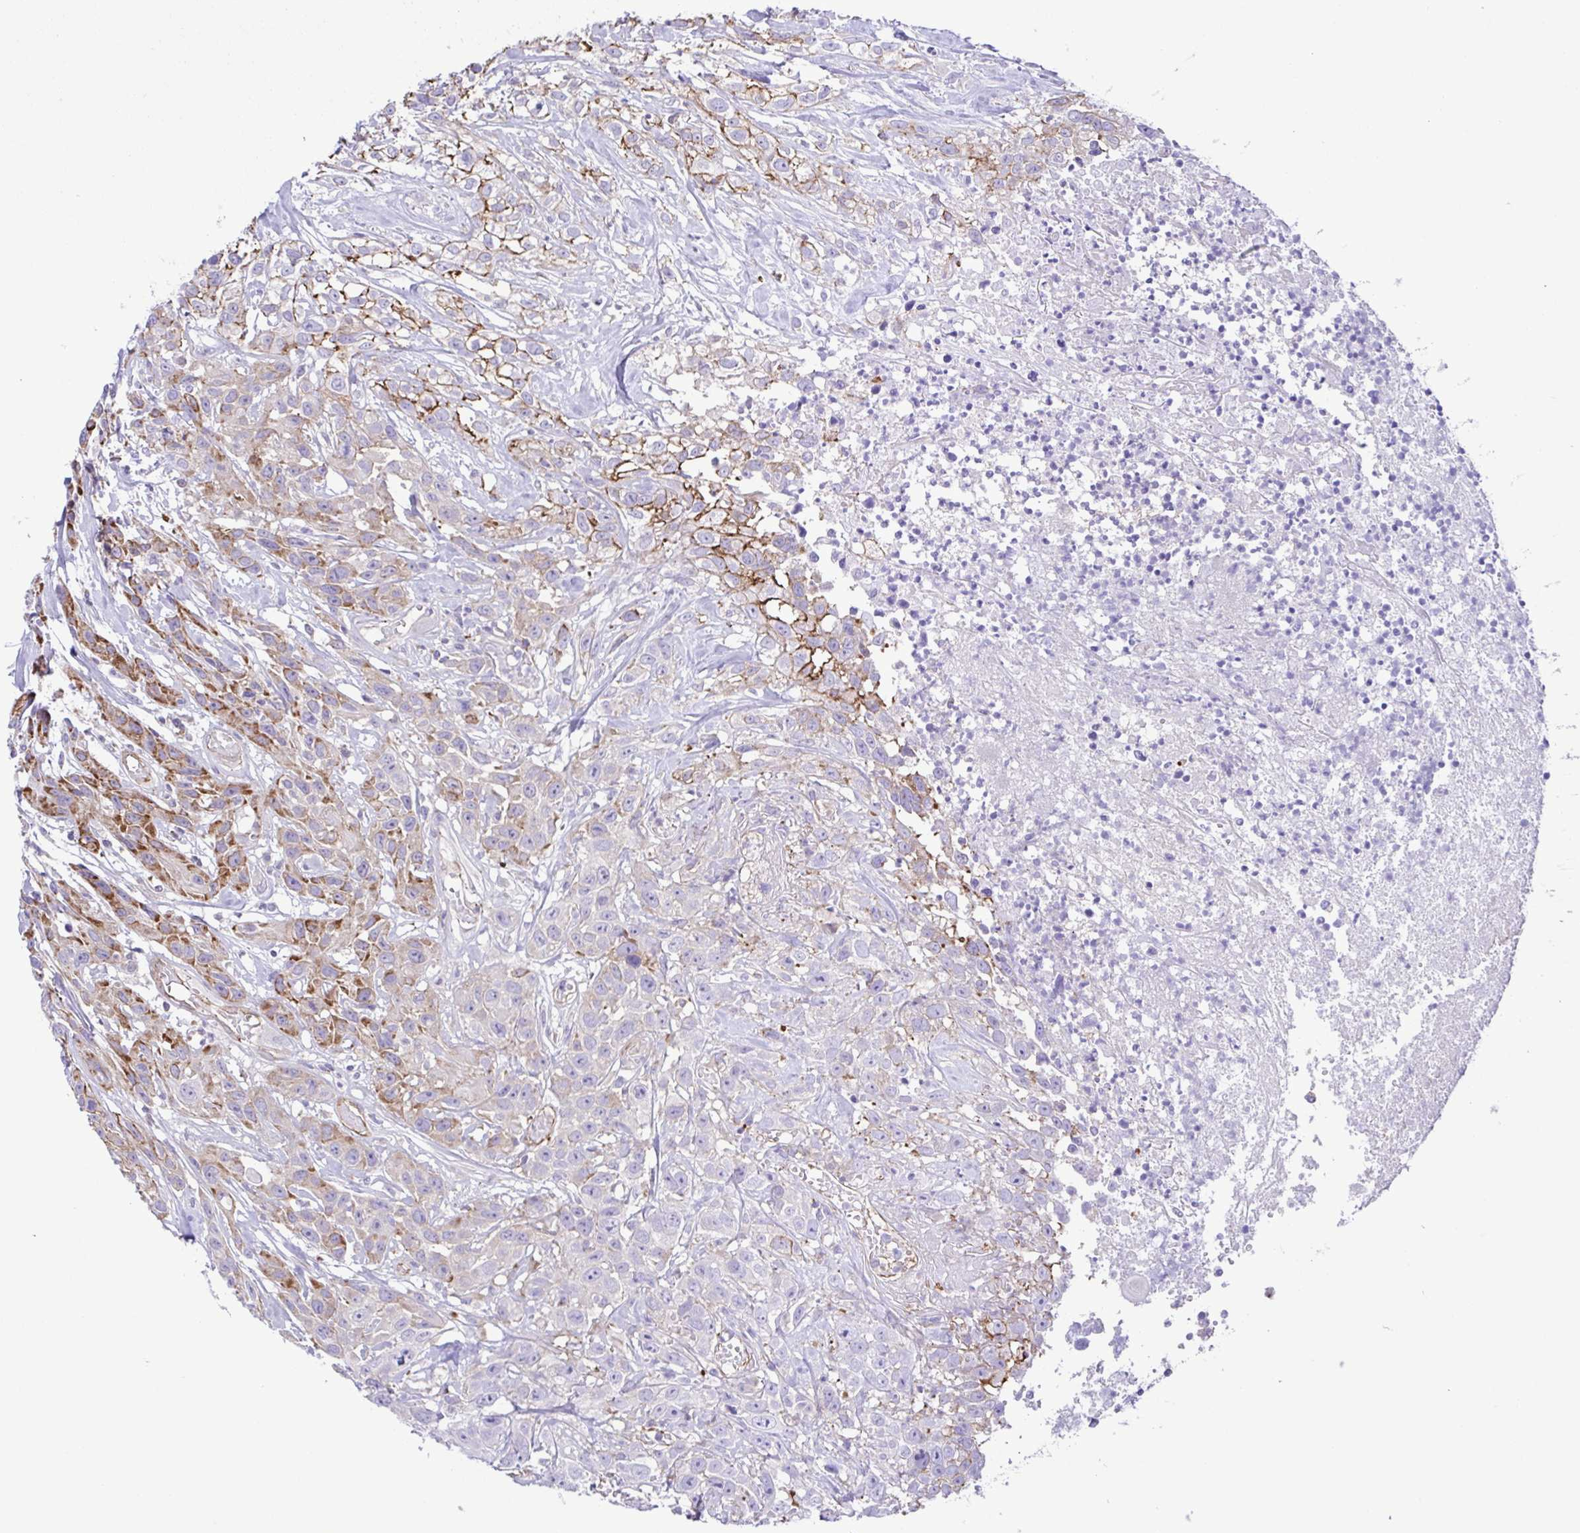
{"staining": {"intensity": "moderate", "quantity": "25%-75%", "location": "cytoplasmic/membranous"}, "tissue": "head and neck cancer", "cell_type": "Tumor cells", "image_type": "cancer", "snomed": [{"axis": "morphology", "description": "Squamous cell carcinoma, NOS"}, {"axis": "topography", "description": "Head-Neck"}], "caption": "Immunohistochemical staining of human head and neck cancer shows medium levels of moderate cytoplasmic/membranous positivity in approximately 25%-75% of tumor cells.", "gene": "FLT1", "patient": {"sex": "male", "age": 57}}